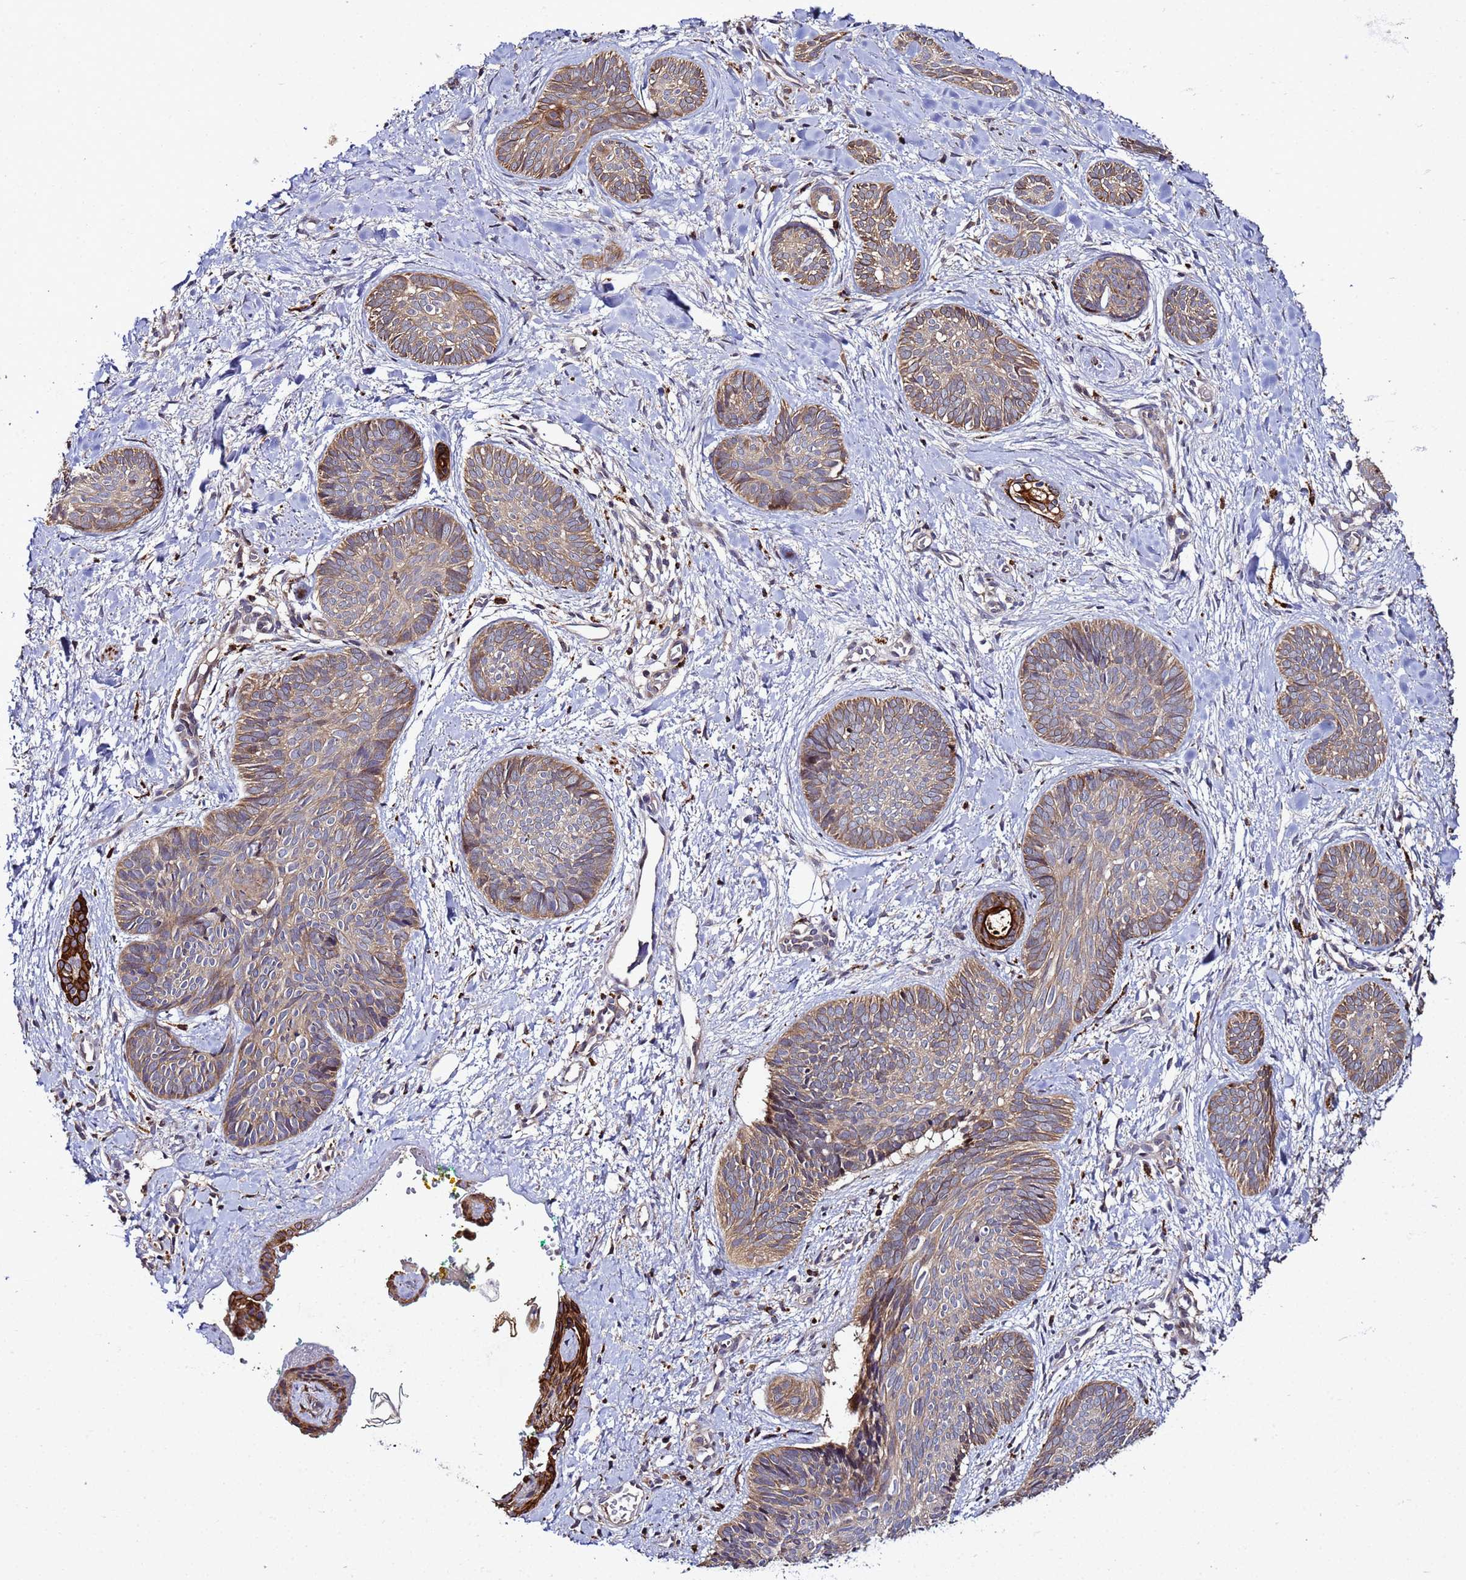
{"staining": {"intensity": "moderate", "quantity": "25%-75%", "location": "cytoplasmic/membranous"}, "tissue": "skin cancer", "cell_type": "Tumor cells", "image_type": "cancer", "snomed": [{"axis": "morphology", "description": "Basal cell carcinoma"}, {"axis": "topography", "description": "Skin"}], "caption": "A brown stain labels moderate cytoplasmic/membranous staining of a protein in basal cell carcinoma (skin) tumor cells.", "gene": "PLXDC2", "patient": {"sex": "female", "age": 81}}